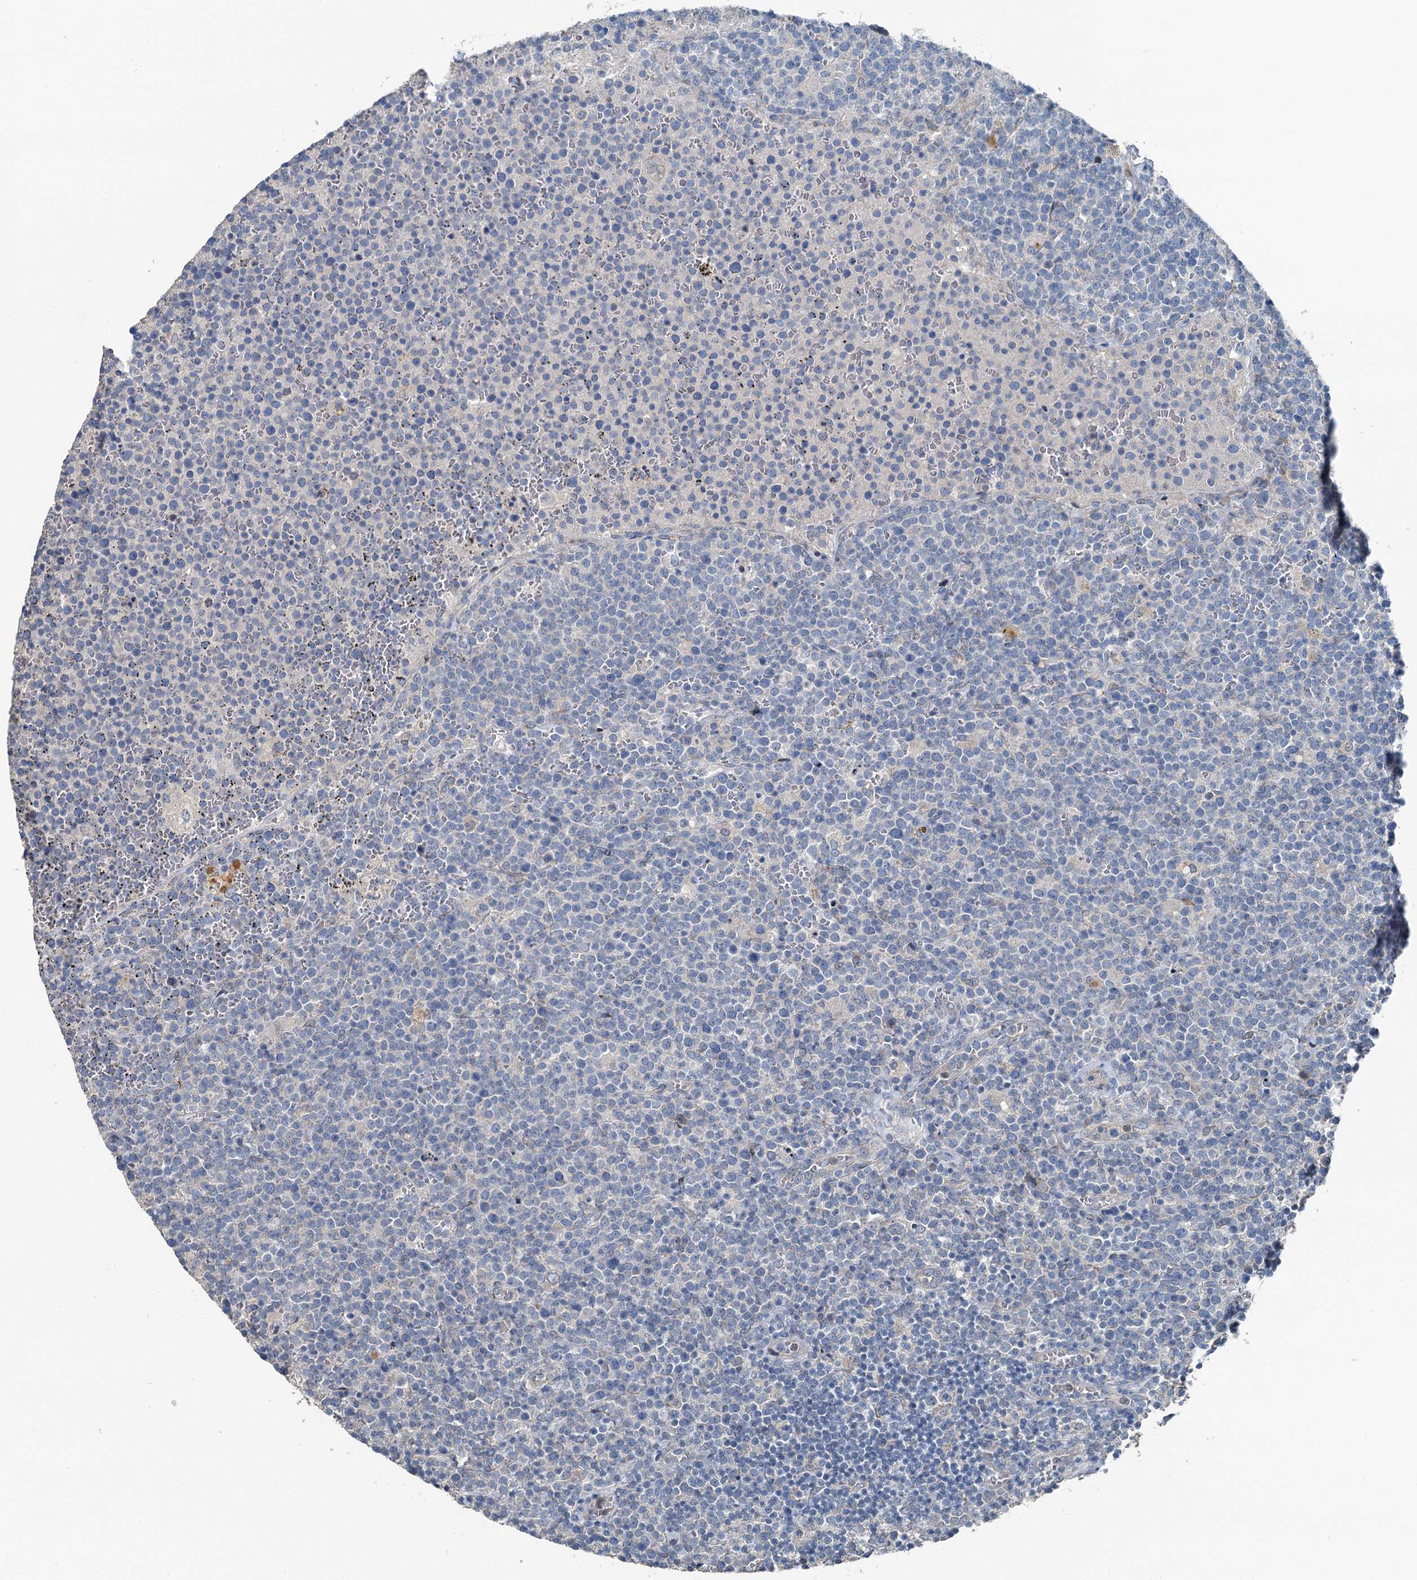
{"staining": {"intensity": "negative", "quantity": "none", "location": "none"}, "tissue": "lymphoma", "cell_type": "Tumor cells", "image_type": "cancer", "snomed": [{"axis": "morphology", "description": "Malignant lymphoma, non-Hodgkin's type, High grade"}, {"axis": "topography", "description": "Lymph node"}], "caption": "High magnification brightfield microscopy of lymphoma stained with DAB (3,3'-diaminobenzidine) (brown) and counterstained with hematoxylin (blue): tumor cells show no significant positivity.", "gene": "C6orf120", "patient": {"sex": "male", "age": 61}}